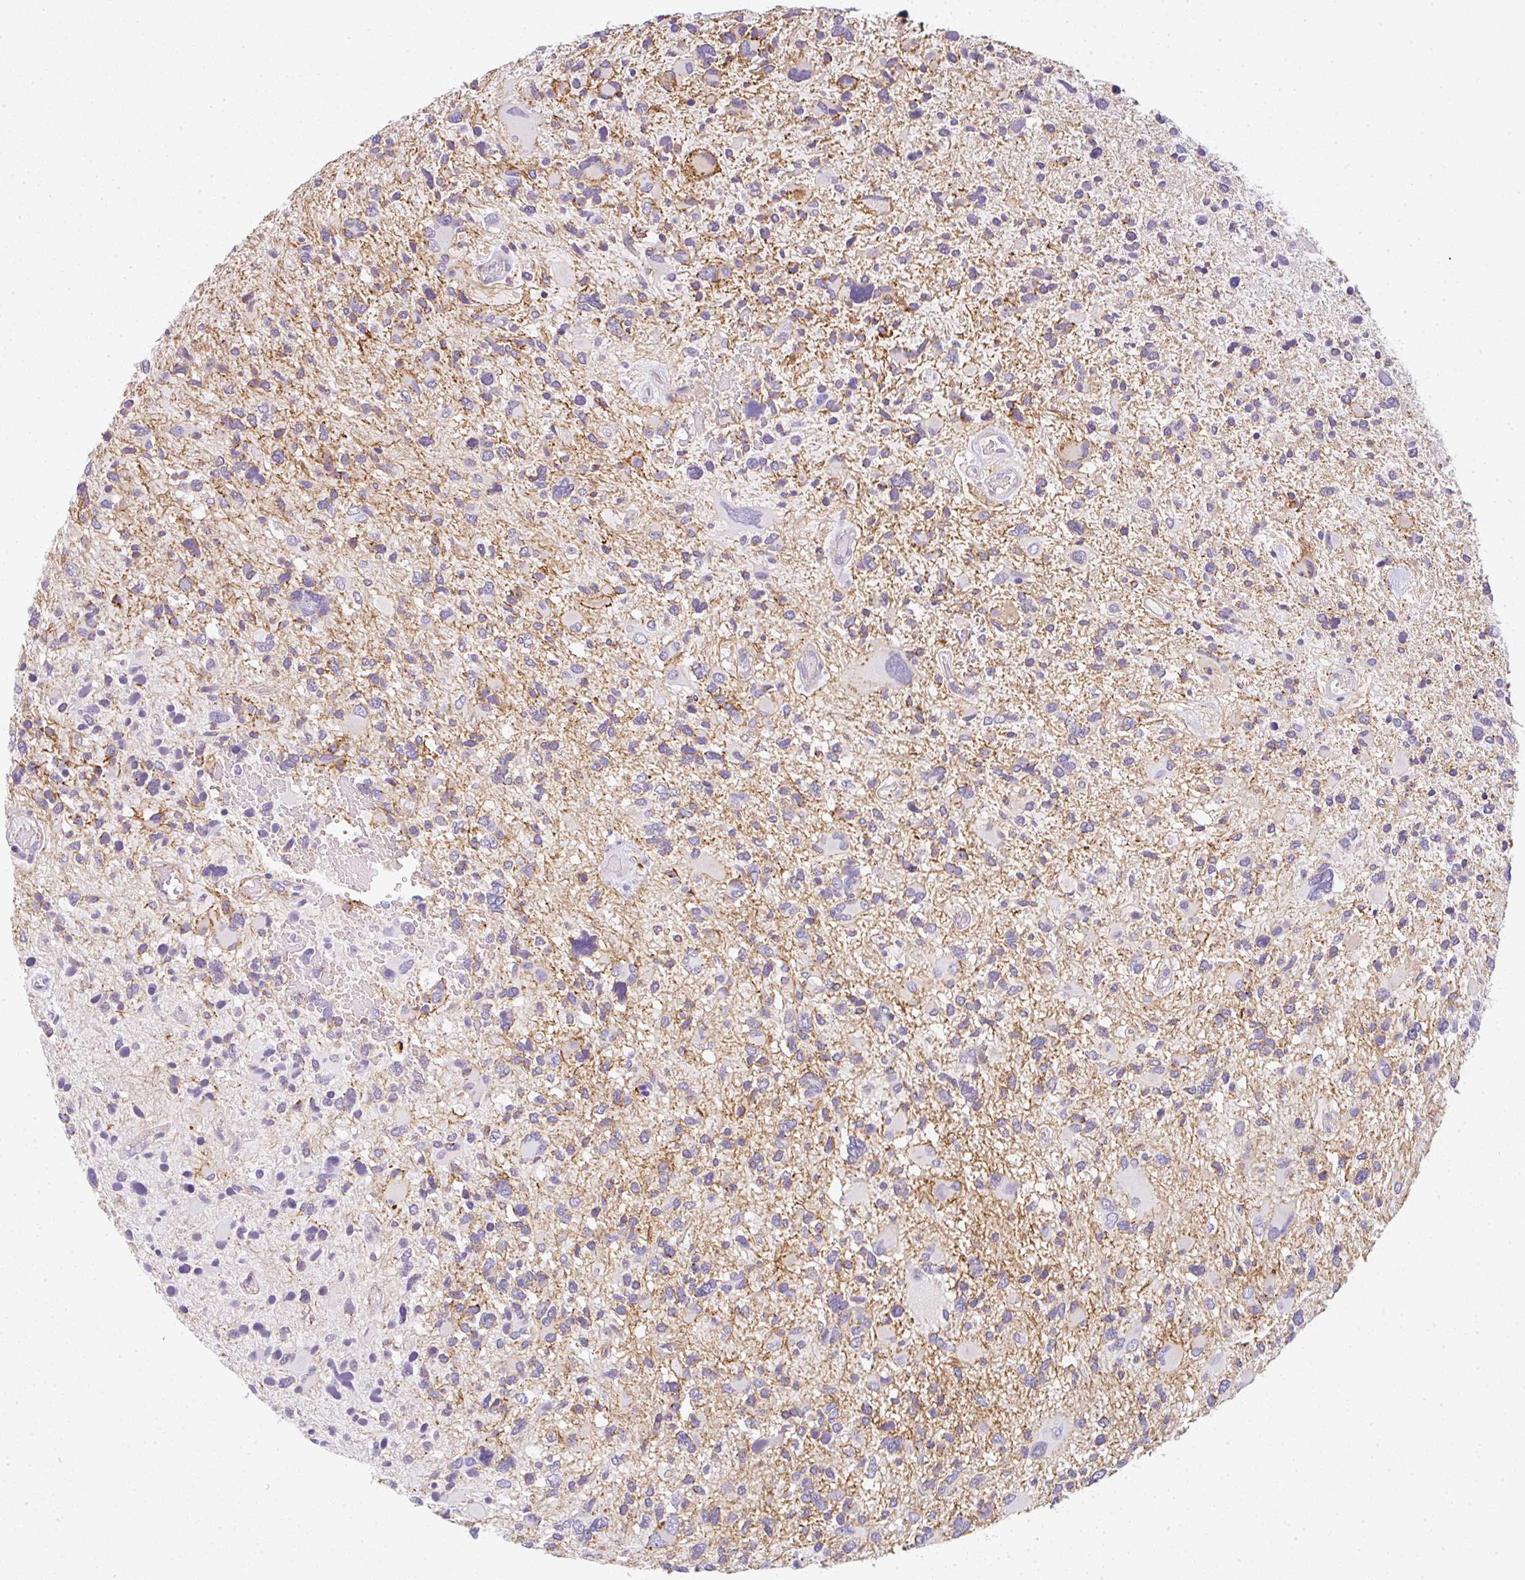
{"staining": {"intensity": "negative", "quantity": "none", "location": "none"}, "tissue": "glioma", "cell_type": "Tumor cells", "image_type": "cancer", "snomed": [{"axis": "morphology", "description": "Glioma, malignant, High grade"}, {"axis": "topography", "description": "Brain"}], "caption": "An immunohistochemistry (IHC) photomicrograph of glioma is shown. There is no staining in tumor cells of glioma.", "gene": "LPAR4", "patient": {"sex": "female", "age": 11}}